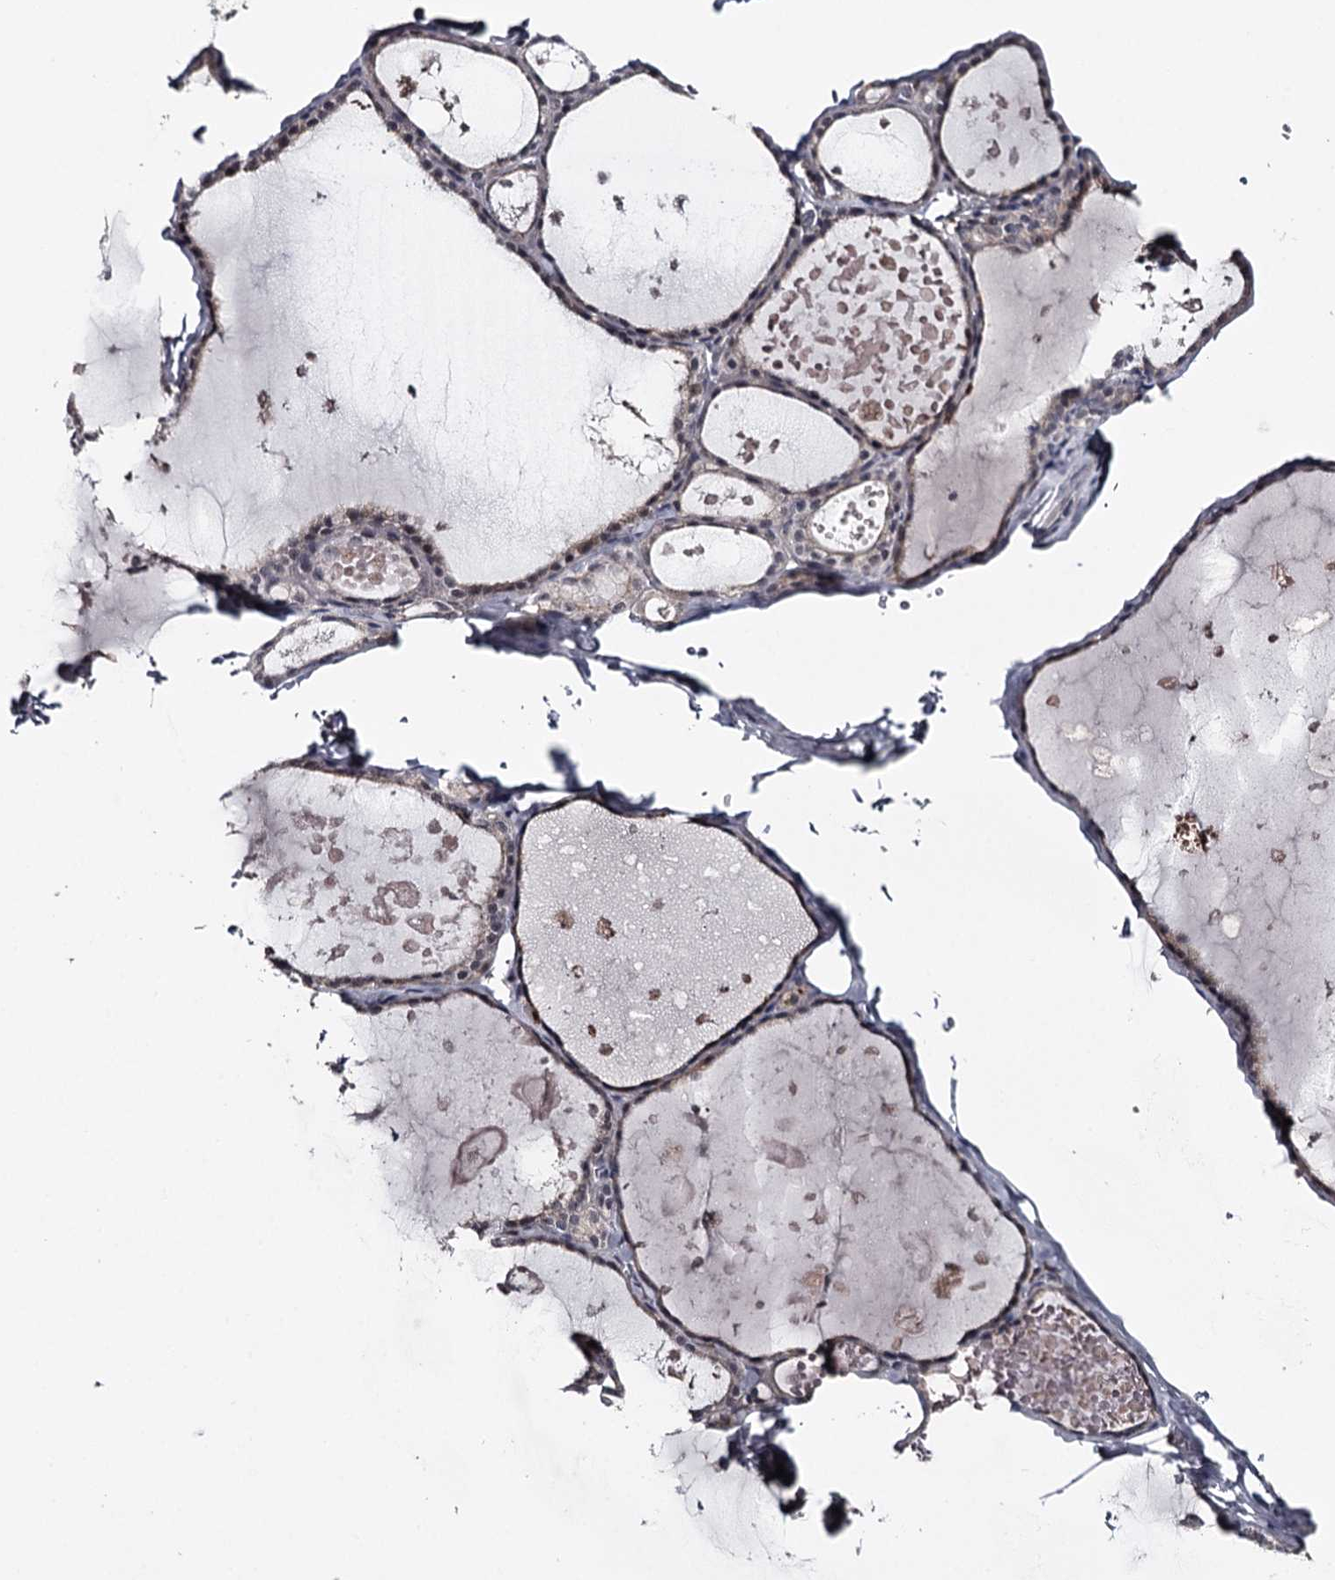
{"staining": {"intensity": "weak", "quantity": ">75%", "location": "cytoplasmic/membranous,nuclear"}, "tissue": "thyroid gland", "cell_type": "Glandular cells", "image_type": "normal", "snomed": [{"axis": "morphology", "description": "Normal tissue, NOS"}, {"axis": "topography", "description": "Thyroid gland"}], "caption": "A low amount of weak cytoplasmic/membranous,nuclear expression is identified in approximately >75% of glandular cells in unremarkable thyroid gland. (DAB (3,3'-diaminobenzidine) IHC with brightfield microscopy, high magnification).", "gene": "GTSF1", "patient": {"sex": "male", "age": 56}}